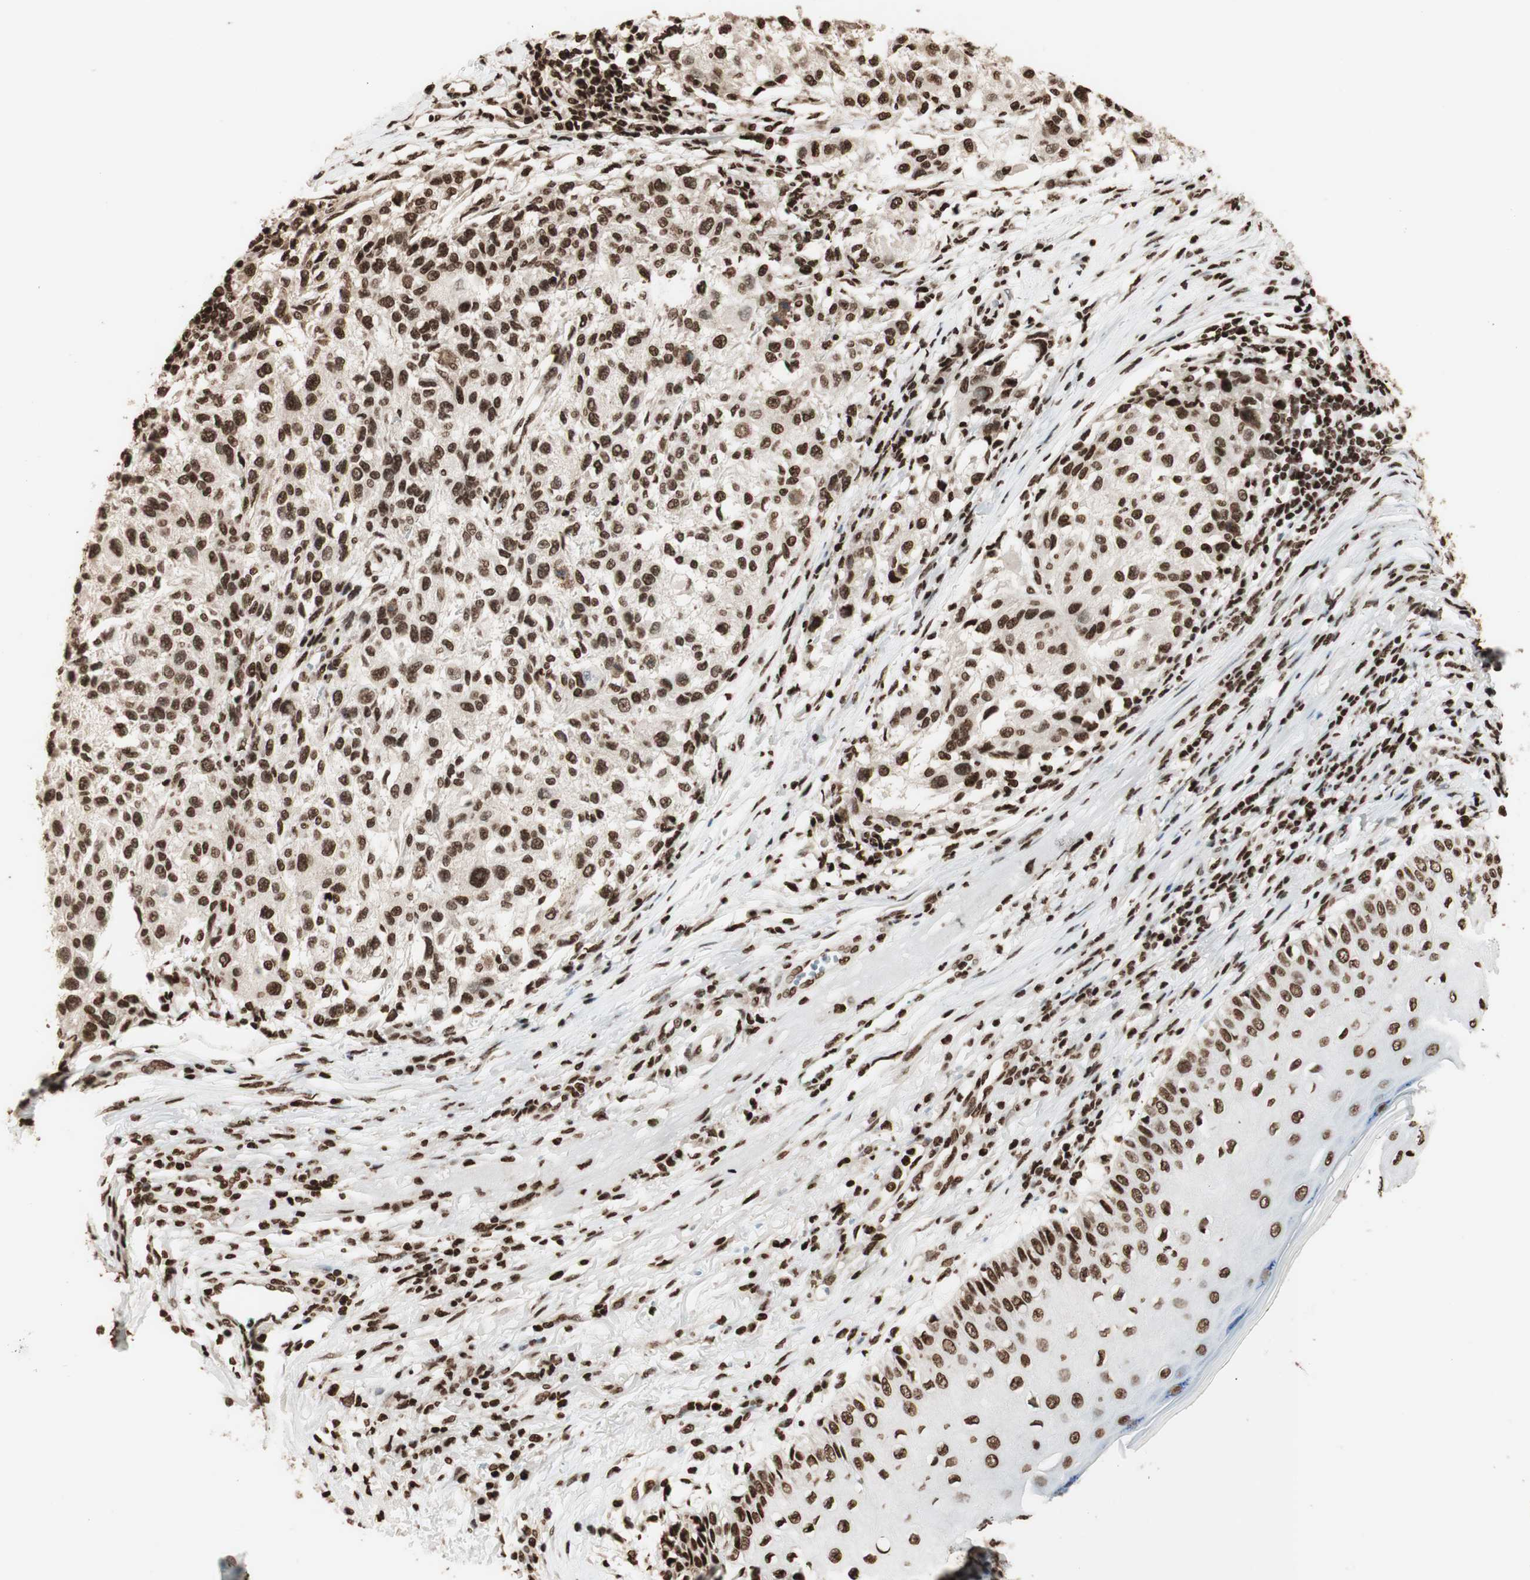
{"staining": {"intensity": "strong", "quantity": ">75%", "location": "nuclear"}, "tissue": "melanoma", "cell_type": "Tumor cells", "image_type": "cancer", "snomed": [{"axis": "morphology", "description": "Necrosis, NOS"}, {"axis": "morphology", "description": "Malignant melanoma, NOS"}, {"axis": "topography", "description": "Skin"}], "caption": "A photomicrograph of malignant melanoma stained for a protein exhibits strong nuclear brown staining in tumor cells. (DAB (3,3'-diaminobenzidine) = brown stain, brightfield microscopy at high magnification).", "gene": "HNRNPA2B1", "patient": {"sex": "female", "age": 87}}